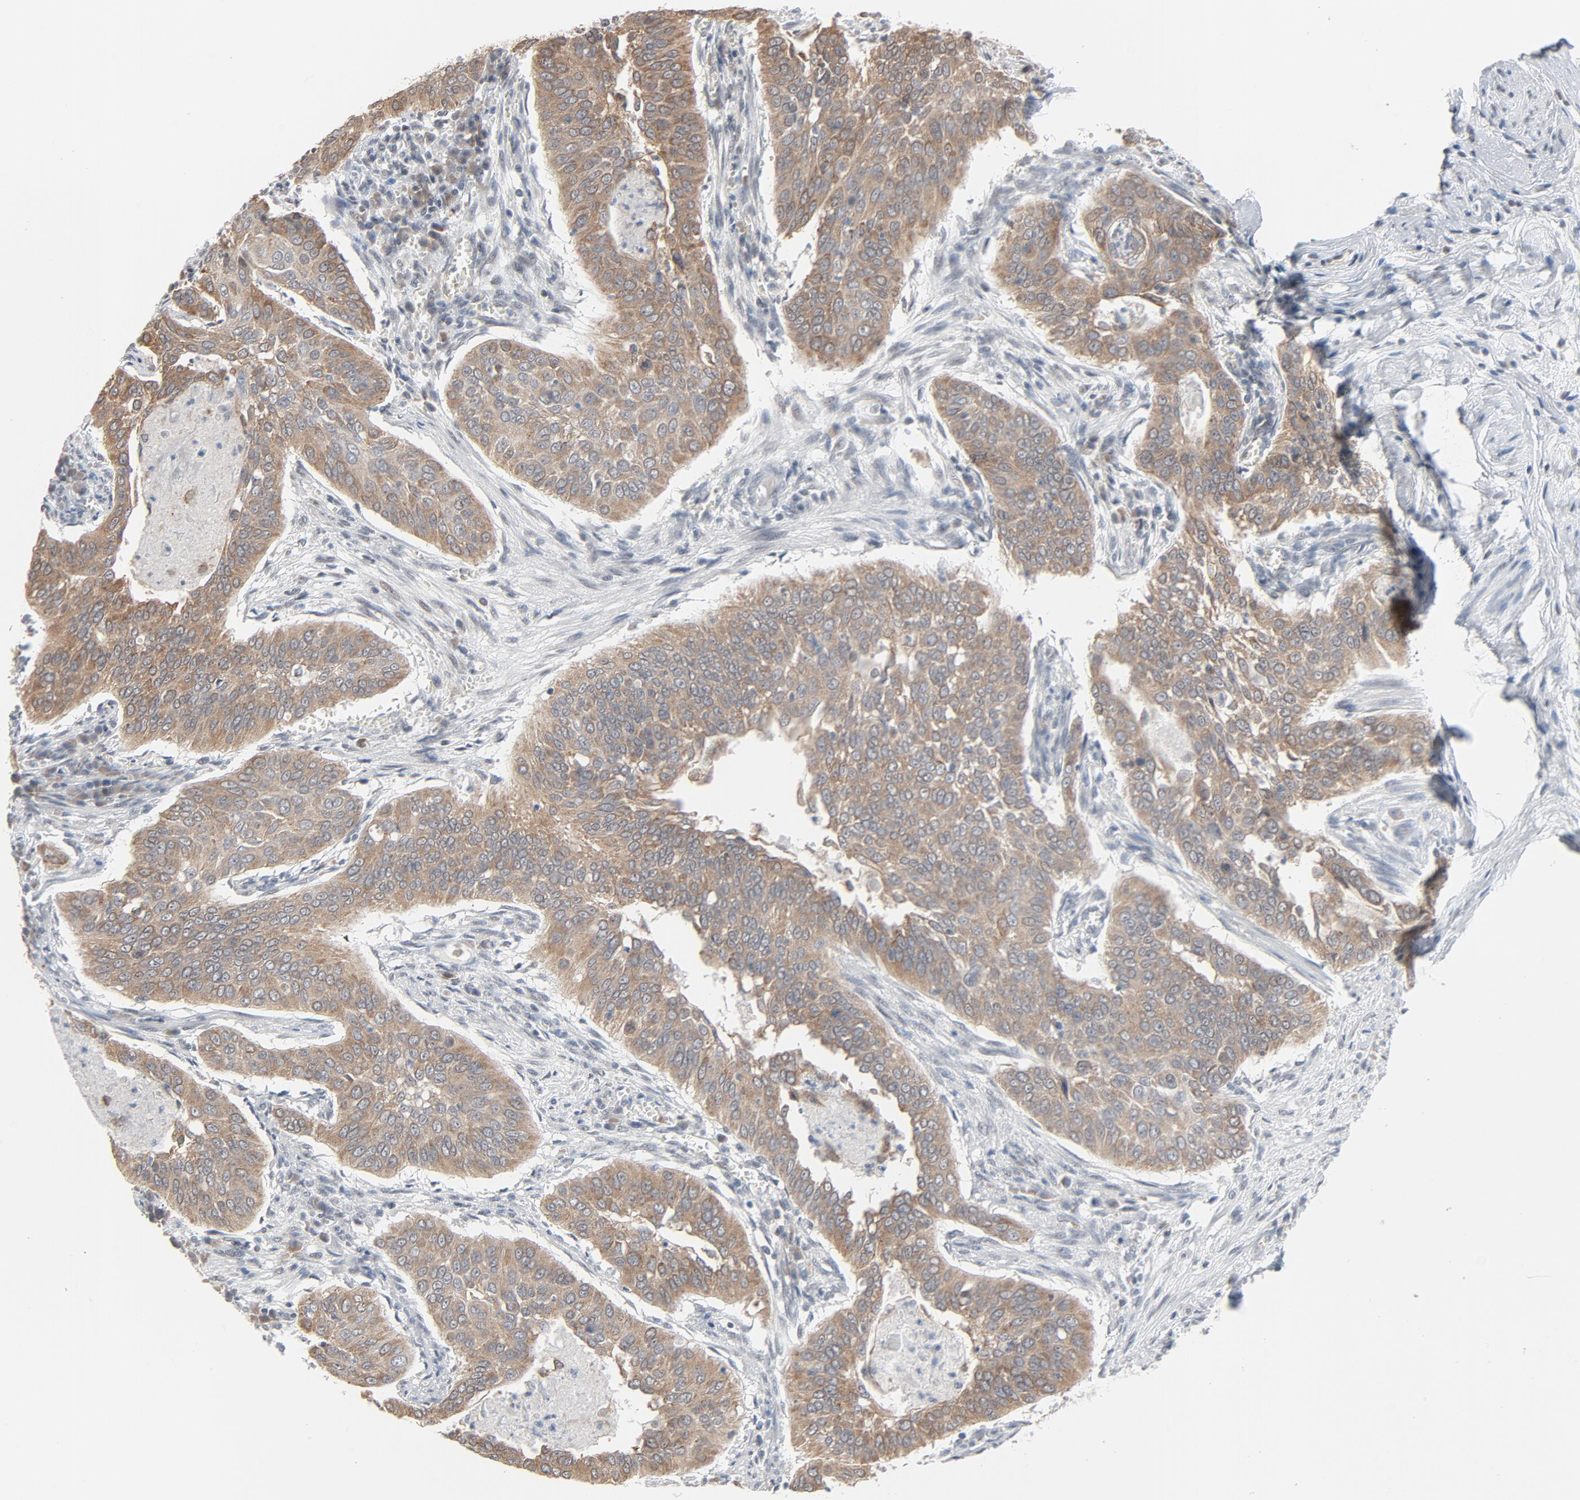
{"staining": {"intensity": "moderate", "quantity": ">75%", "location": "cytoplasmic/membranous"}, "tissue": "cervical cancer", "cell_type": "Tumor cells", "image_type": "cancer", "snomed": [{"axis": "morphology", "description": "Squamous cell carcinoma, NOS"}, {"axis": "topography", "description": "Cervix"}], "caption": "IHC photomicrograph of neoplastic tissue: cervical squamous cell carcinoma stained using immunohistochemistry (IHC) reveals medium levels of moderate protein expression localized specifically in the cytoplasmic/membranous of tumor cells, appearing as a cytoplasmic/membranous brown color.", "gene": "ITPR3", "patient": {"sex": "female", "age": 39}}